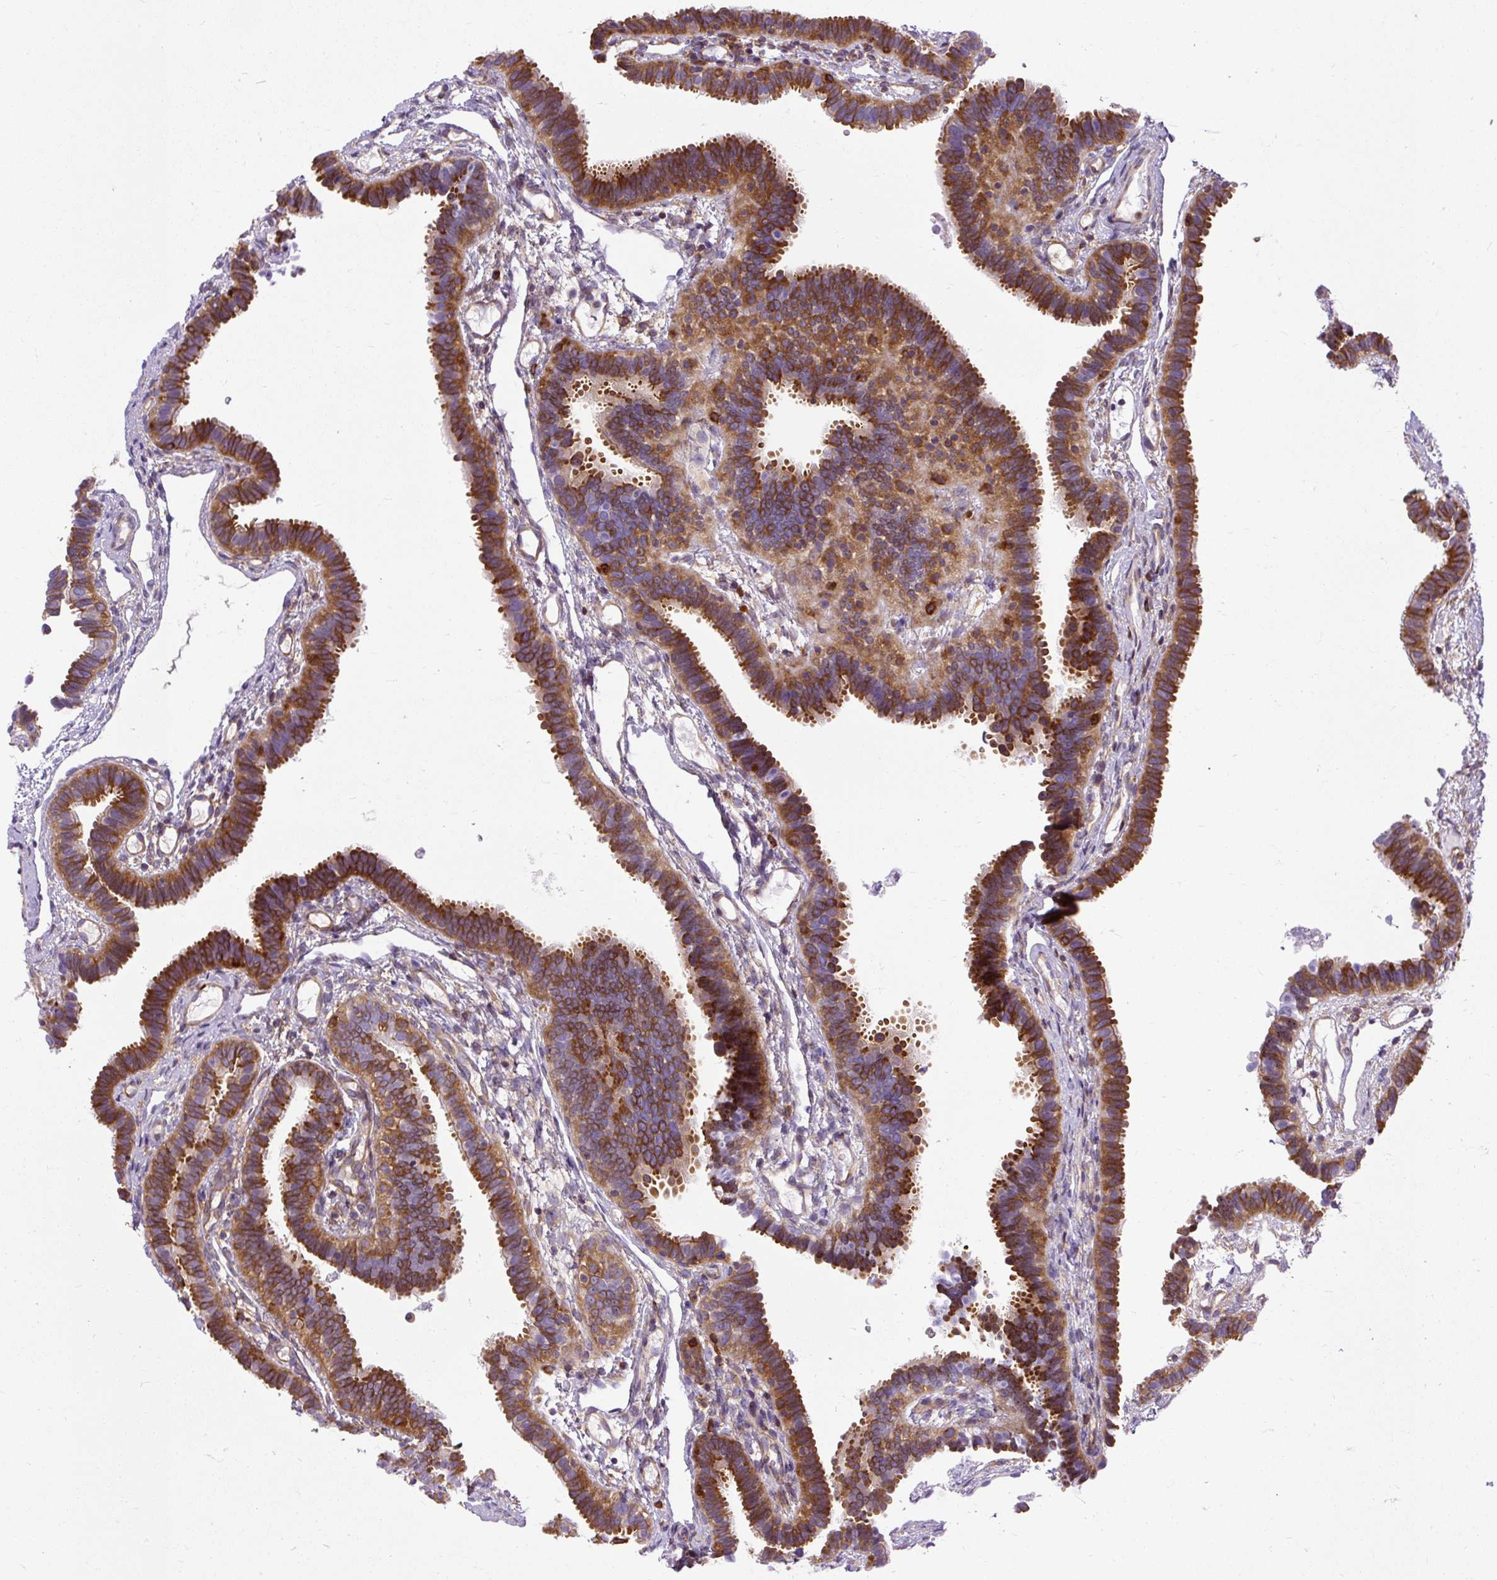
{"staining": {"intensity": "strong", "quantity": ">75%", "location": "cytoplasmic/membranous"}, "tissue": "fallopian tube", "cell_type": "Glandular cells", "image_type": "normal", "snomed": [{"axis": "morphology", "description": "Normal tissue, NOS"}, {"axis": "topography", "description": "Fallopian tube"}], "caption": "Protein expression analysis of unremarkable fallopian tube exhibits strong cytoplasmic/membranous staining in about >75% of glandular cells. Ihc stains the protein of interest in brown and the nuclei are stained blue.", "gene": "MAP1S", "patient": {"sex": "female", "age": 37}}